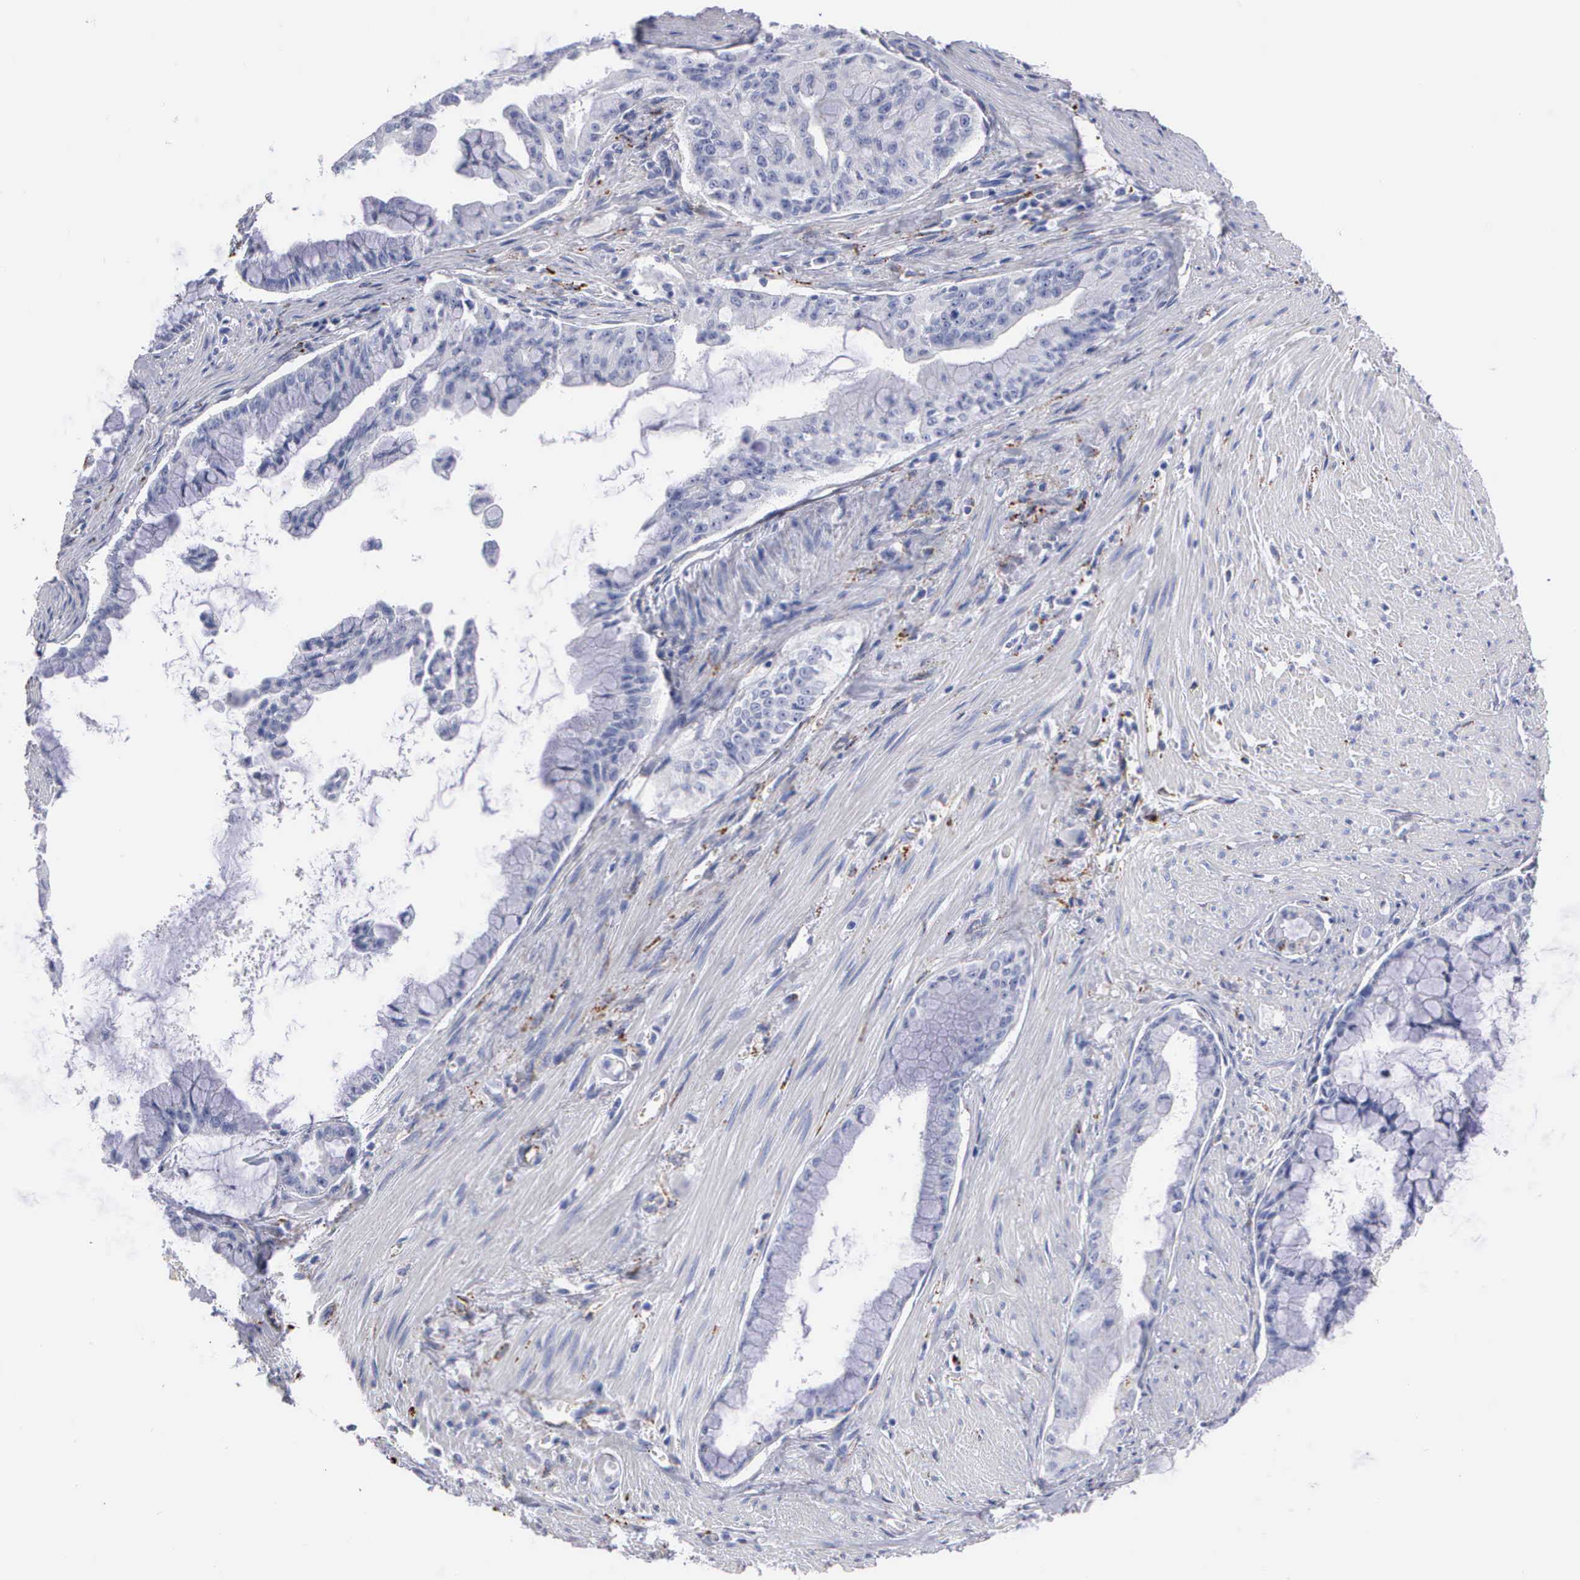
{"staining": {"intensity": "negative", "quantity": "none", "location": "none"}, "tissue": "pancreatic cancer", "cell_type": "Tumor cells", "image_type": "cancer", "snomed": [{"axis": "morphology", "description": "Adenocarcinoma, NOS"}, {"axis": "topography", "description": "Pancreas"}], "caption": "This is an immunohistochemistry photomicrograph of human pancreatic cancer (adenocarcinoma). There is no positivity in tumor cells.", "gene": "CTSL", "patient": {"sex": "male", "age": 59}}